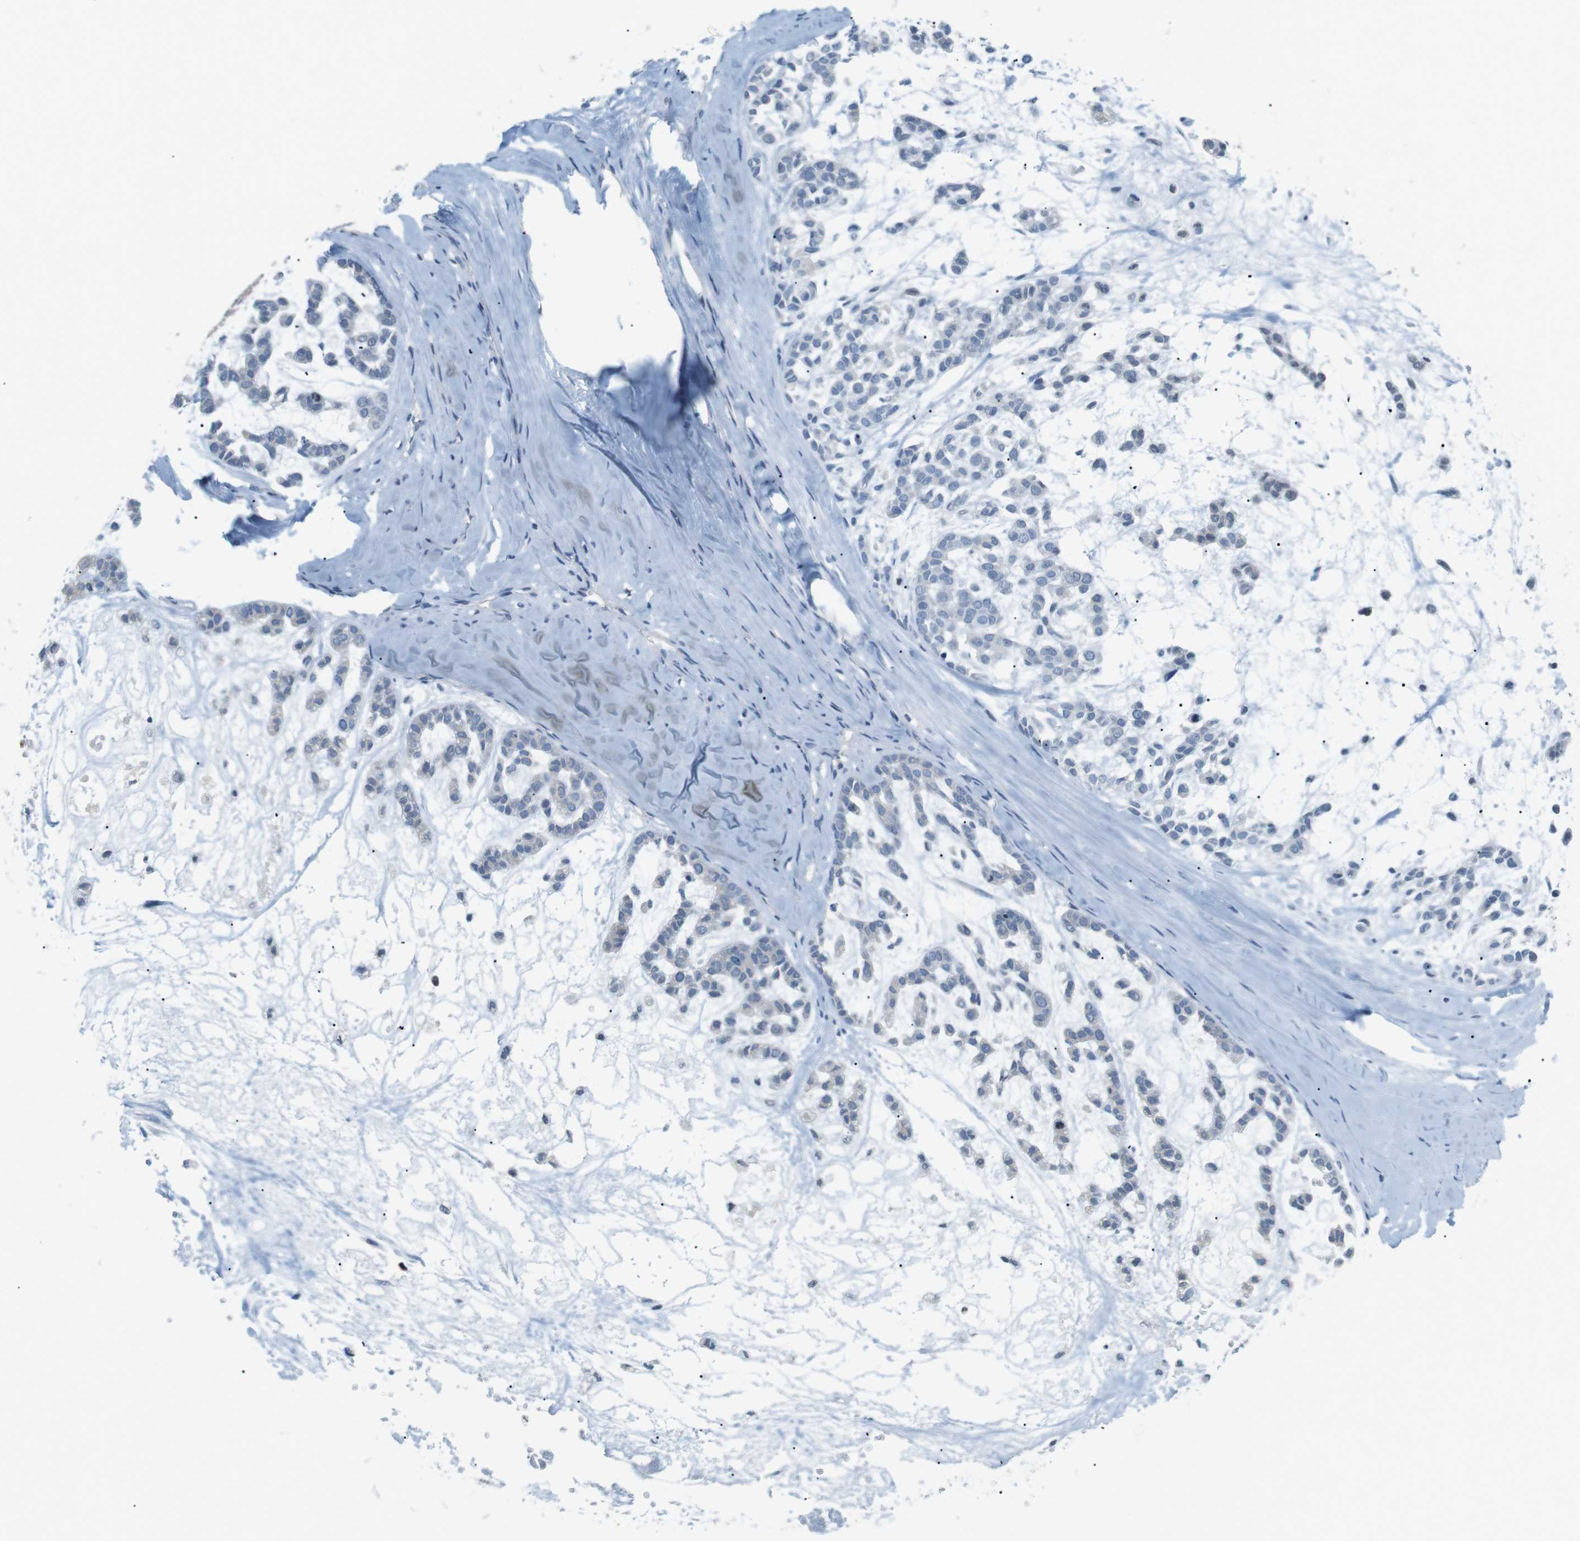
{"staining": {"intensity": "negative", "quantity": "none", "location": "none"}, "tissue": "head and neck cancer", "cell_type": "Tumor cells", "image_type": "cancer", "snomed": [{"axis": "morphology", "description": "Adenocarcinoma, NOS"}, {"axis": "morphology", "description": "Adenoma, NOS"}, {"axis": "topography", "description": "Head-Neck"}], "caption": "The photomicrograph shows no staining of tumor cells in adenoma (head and neck). (DAB (3,3'-diaminobenzidine) immunohistochemistry, high magnification).", "gene": "AZGP1", "patient": {"sex": "female", "age": 55}}